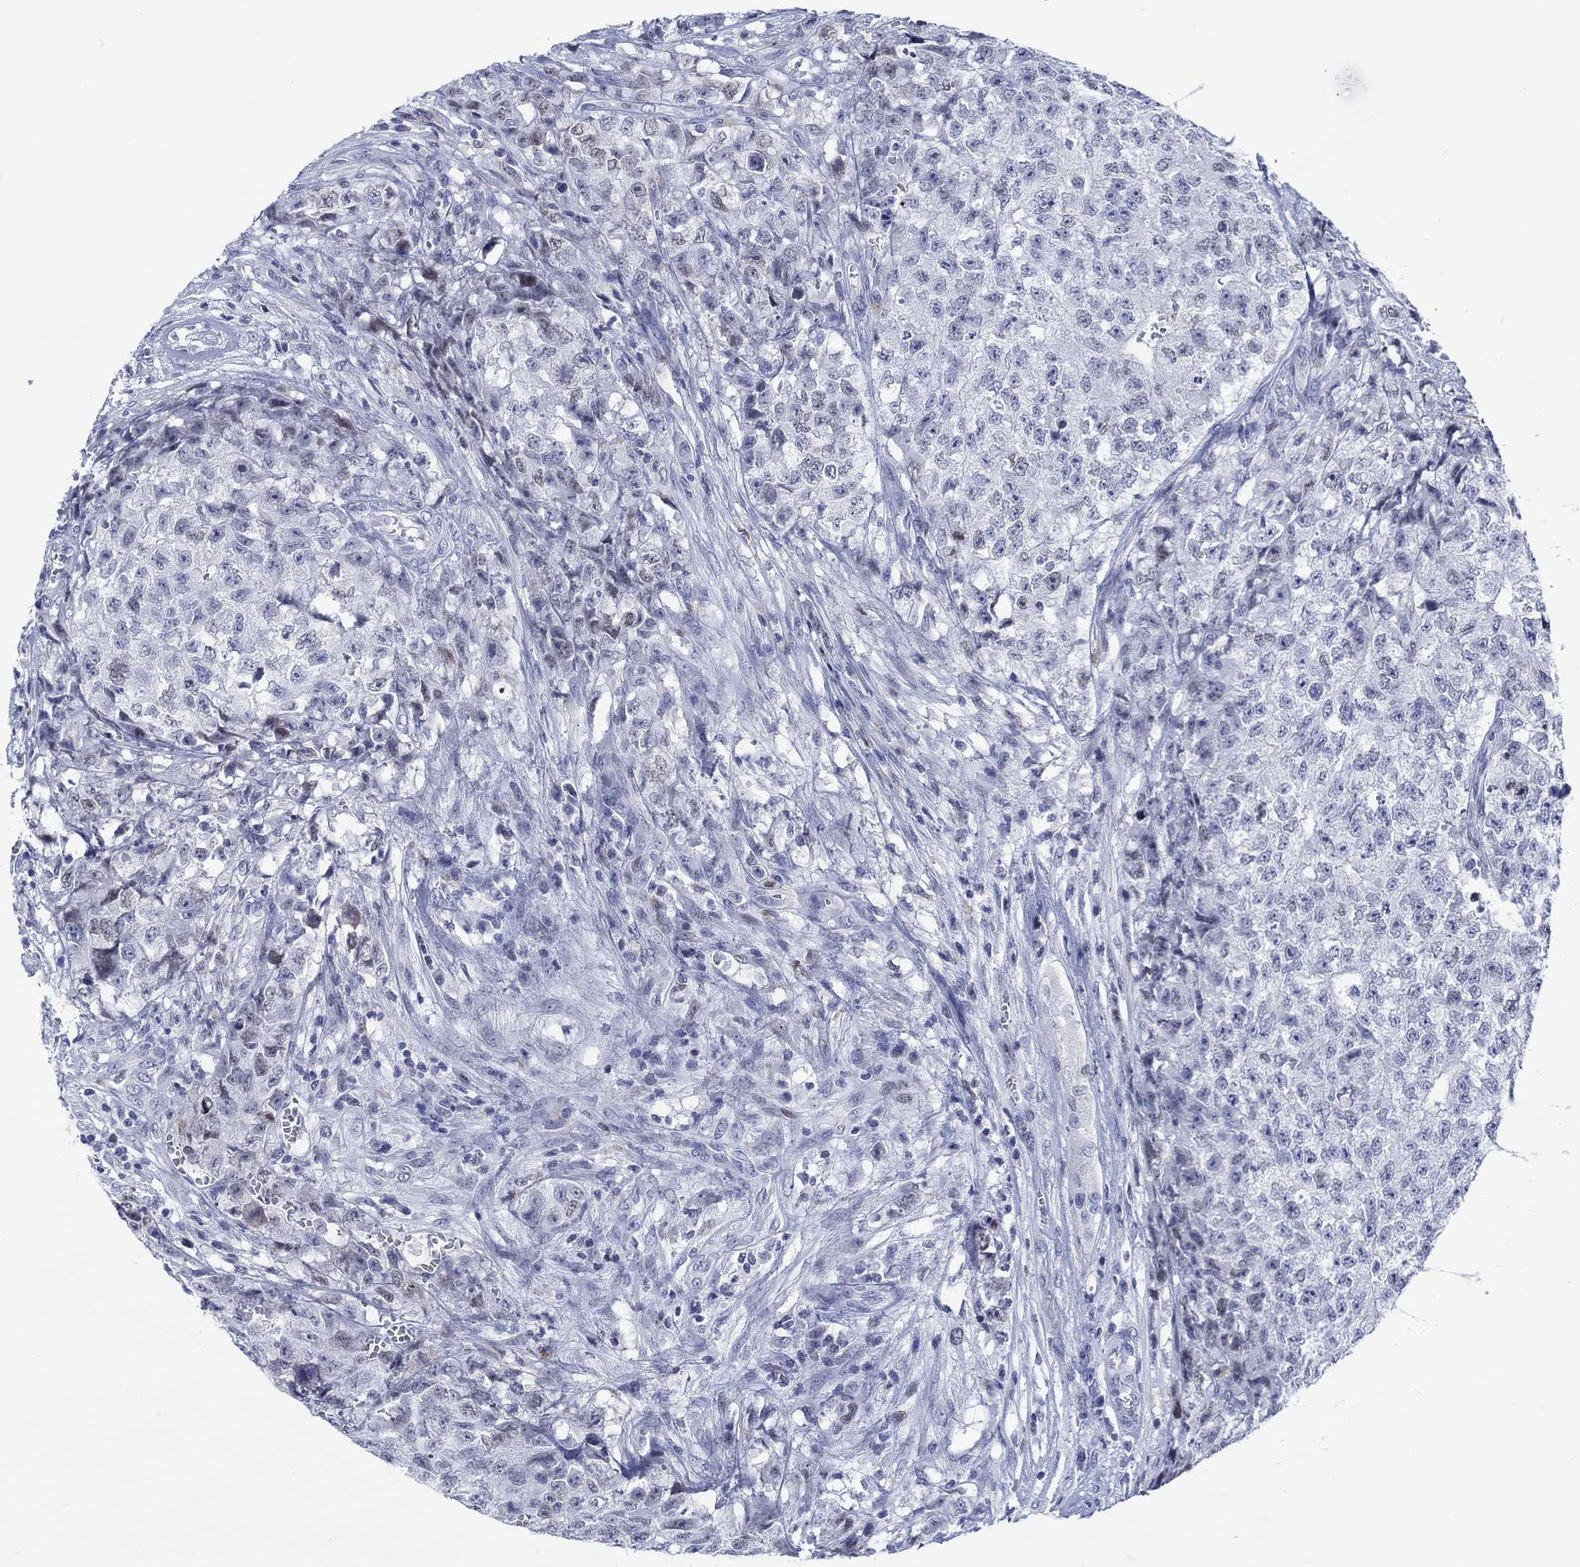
{"staining": {"intensity": "negative", "quantity": "none", "location": "none"}, "tissue": "testis cancer", "cell_type": "Tumor cells", "image_type": "cancer", "snomed": [{"axis": "morphology", "description": "Seminoma, NOS"}, {"axis": "morphology", "description": "Carcinoma, Embryonal, NOS"}, {"axis": "topography", "description": "Testis"}], "caption": "Immunohistochemical staining of testis cancer reveals no significant staining in tumor cells.", "gene": "CDCA2", "patient": {"sex": "male", "age": 22}}